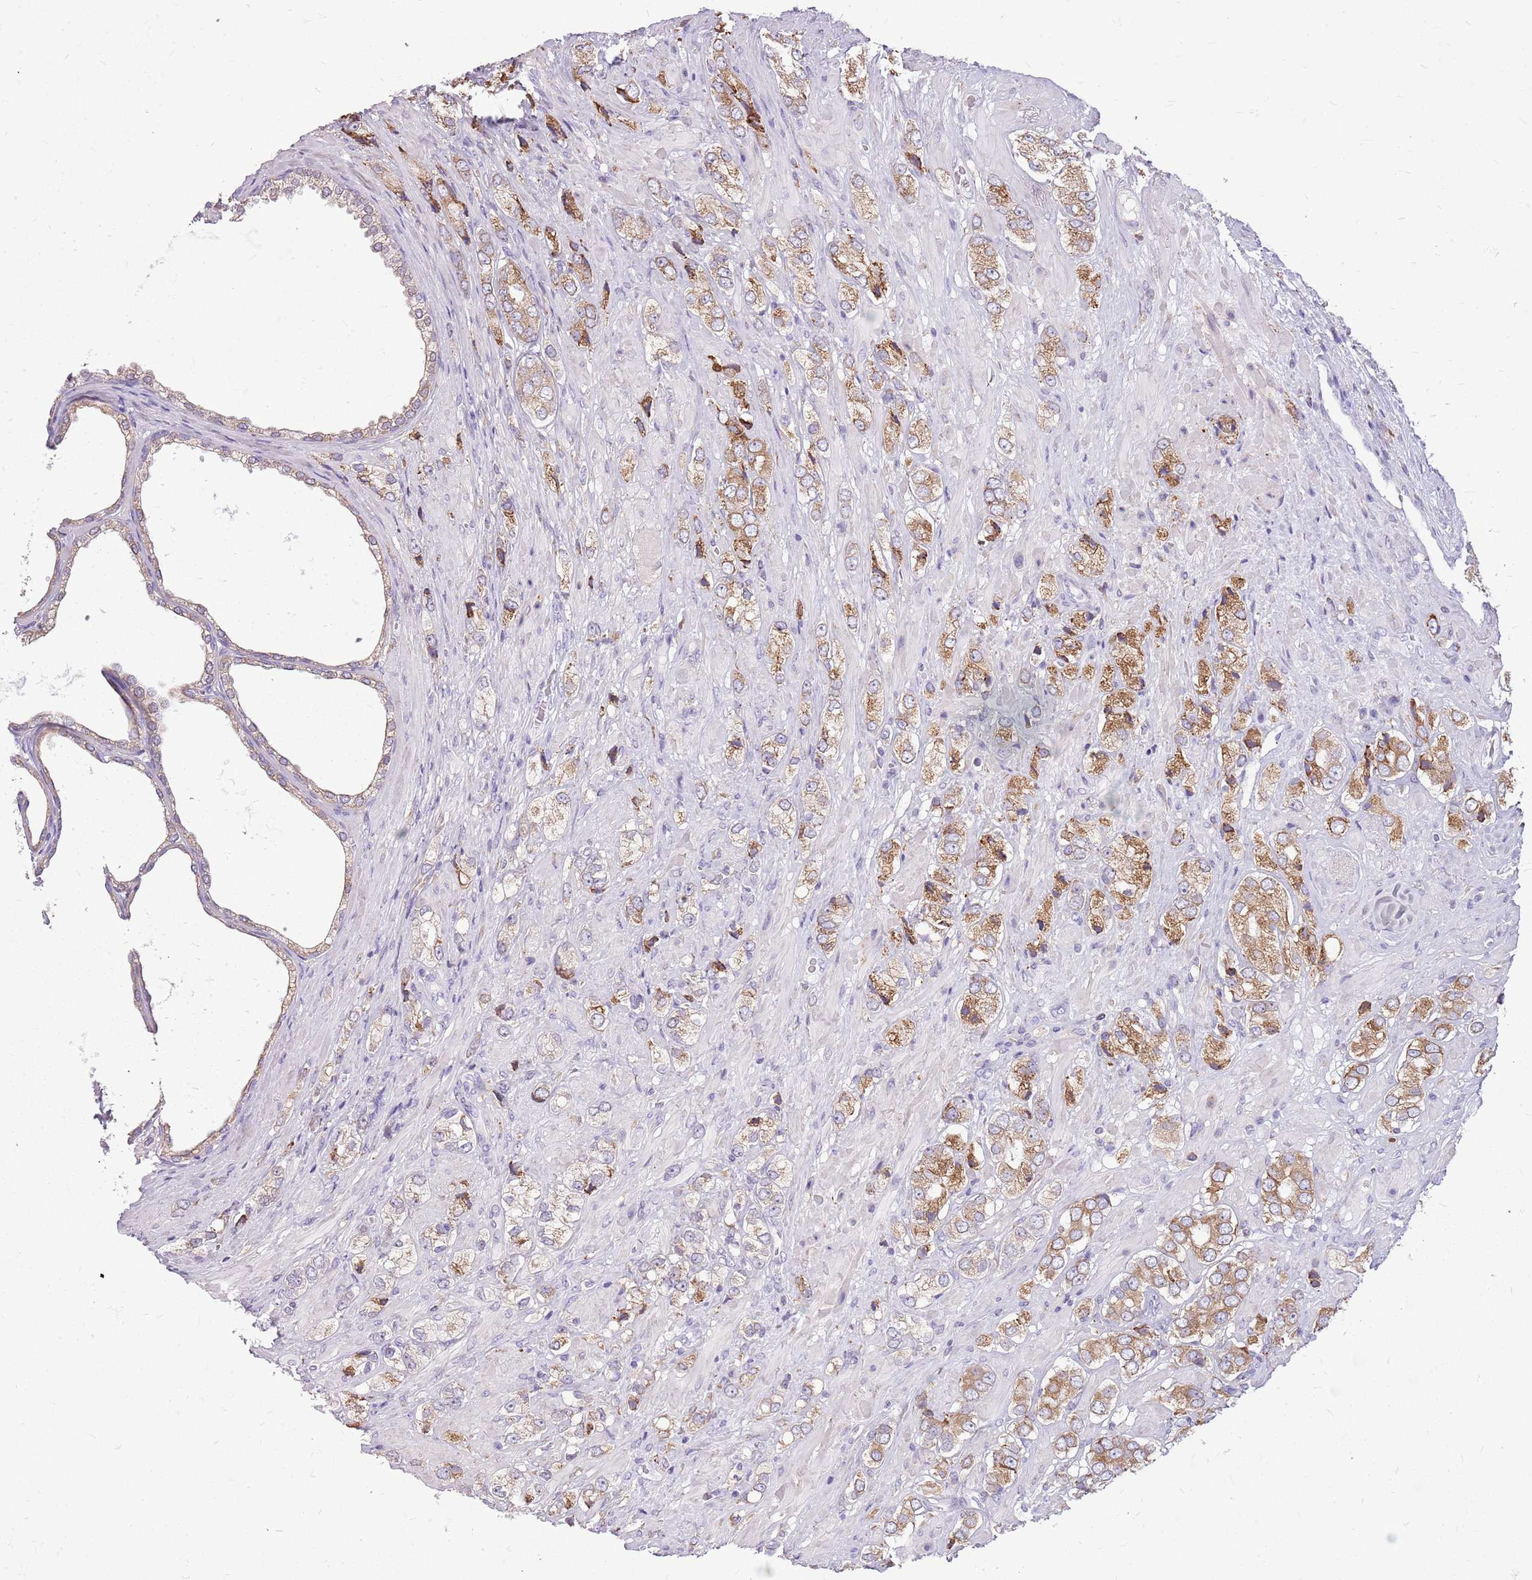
{"staining": {"intensity": "moderate", "quantity": ">75%", "location": "cytoplasmic/membranous"}, "tissue": "prostate cancer", "cell_type": "Tumor cells", "image_type": "cancer", "snomed": [{"axis": "morphology", "description": "Adenocarcinoma, High grade"}, {"axis": "topography", "description": "Prostate and seminal vesicle, NOS"}], "caption": "DAB immunohistochemical staining of prostate cancer (adenocarcinoma (high-grade)) reveals moderate cytoplasmic/membranous protein expression in approximately >75% of tumor cells.", "gene": "KCTD19", "patient": {"sex": "male", "age": 64}}